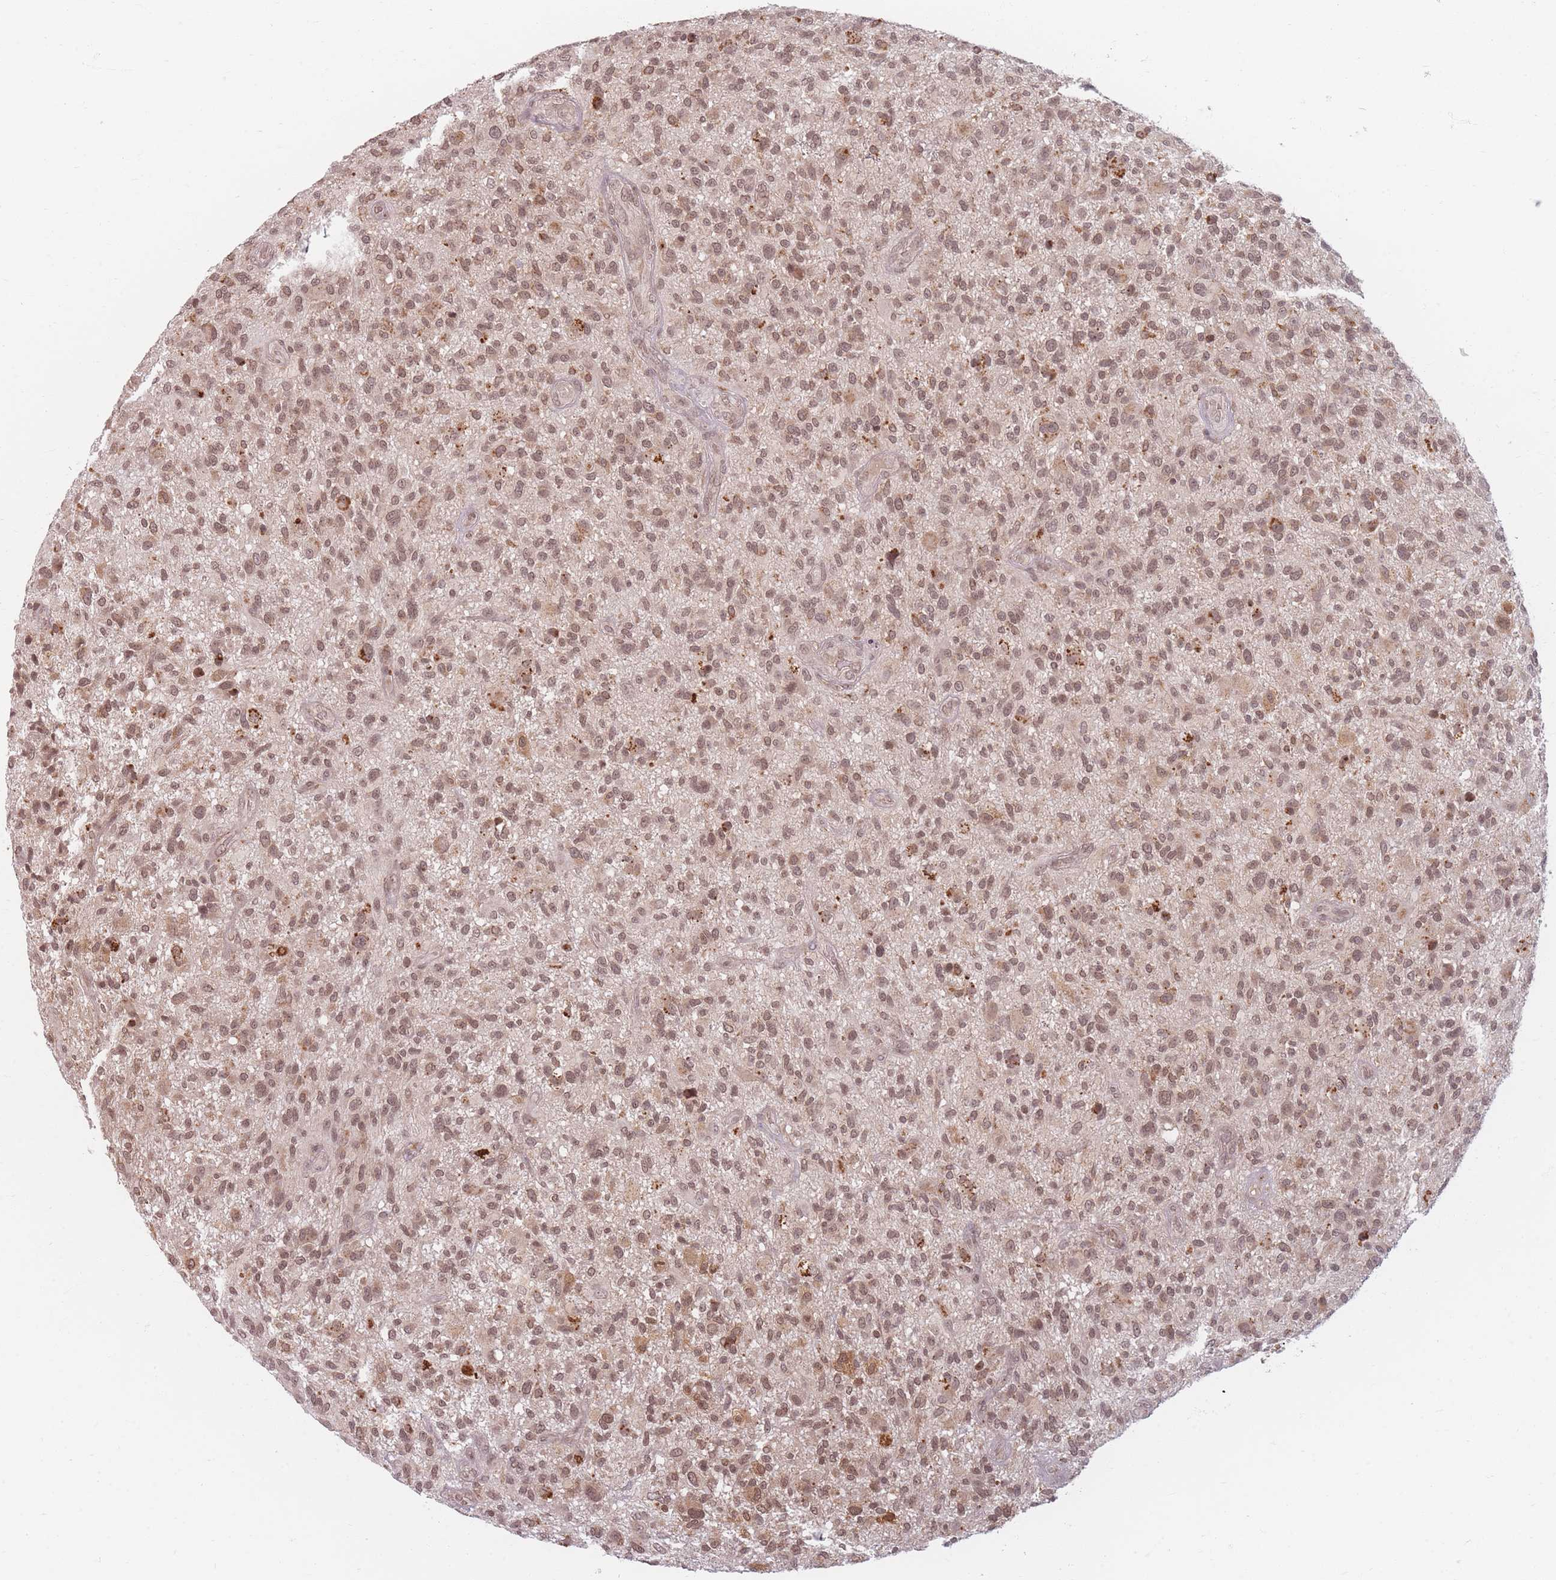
{"staining": {"intensity": "moderate", "quantity": ">75%", "location": "nuclear"}, "tissue": "glioma", "cell_type": "Tumor cells", "image_type": "cancer", "snomed": [{"axis": "morphology", "description": "Glioma, malignant, High grade"}, {"axis": "topography", "description": "Brain"}], "caption": "A photomicrograph of human glioma stained for a protein demonstrates moderate nuclear brown staining in tumor cells.", "gene": "SPATA45", "patient": {"sex": "male", "age": 47}}